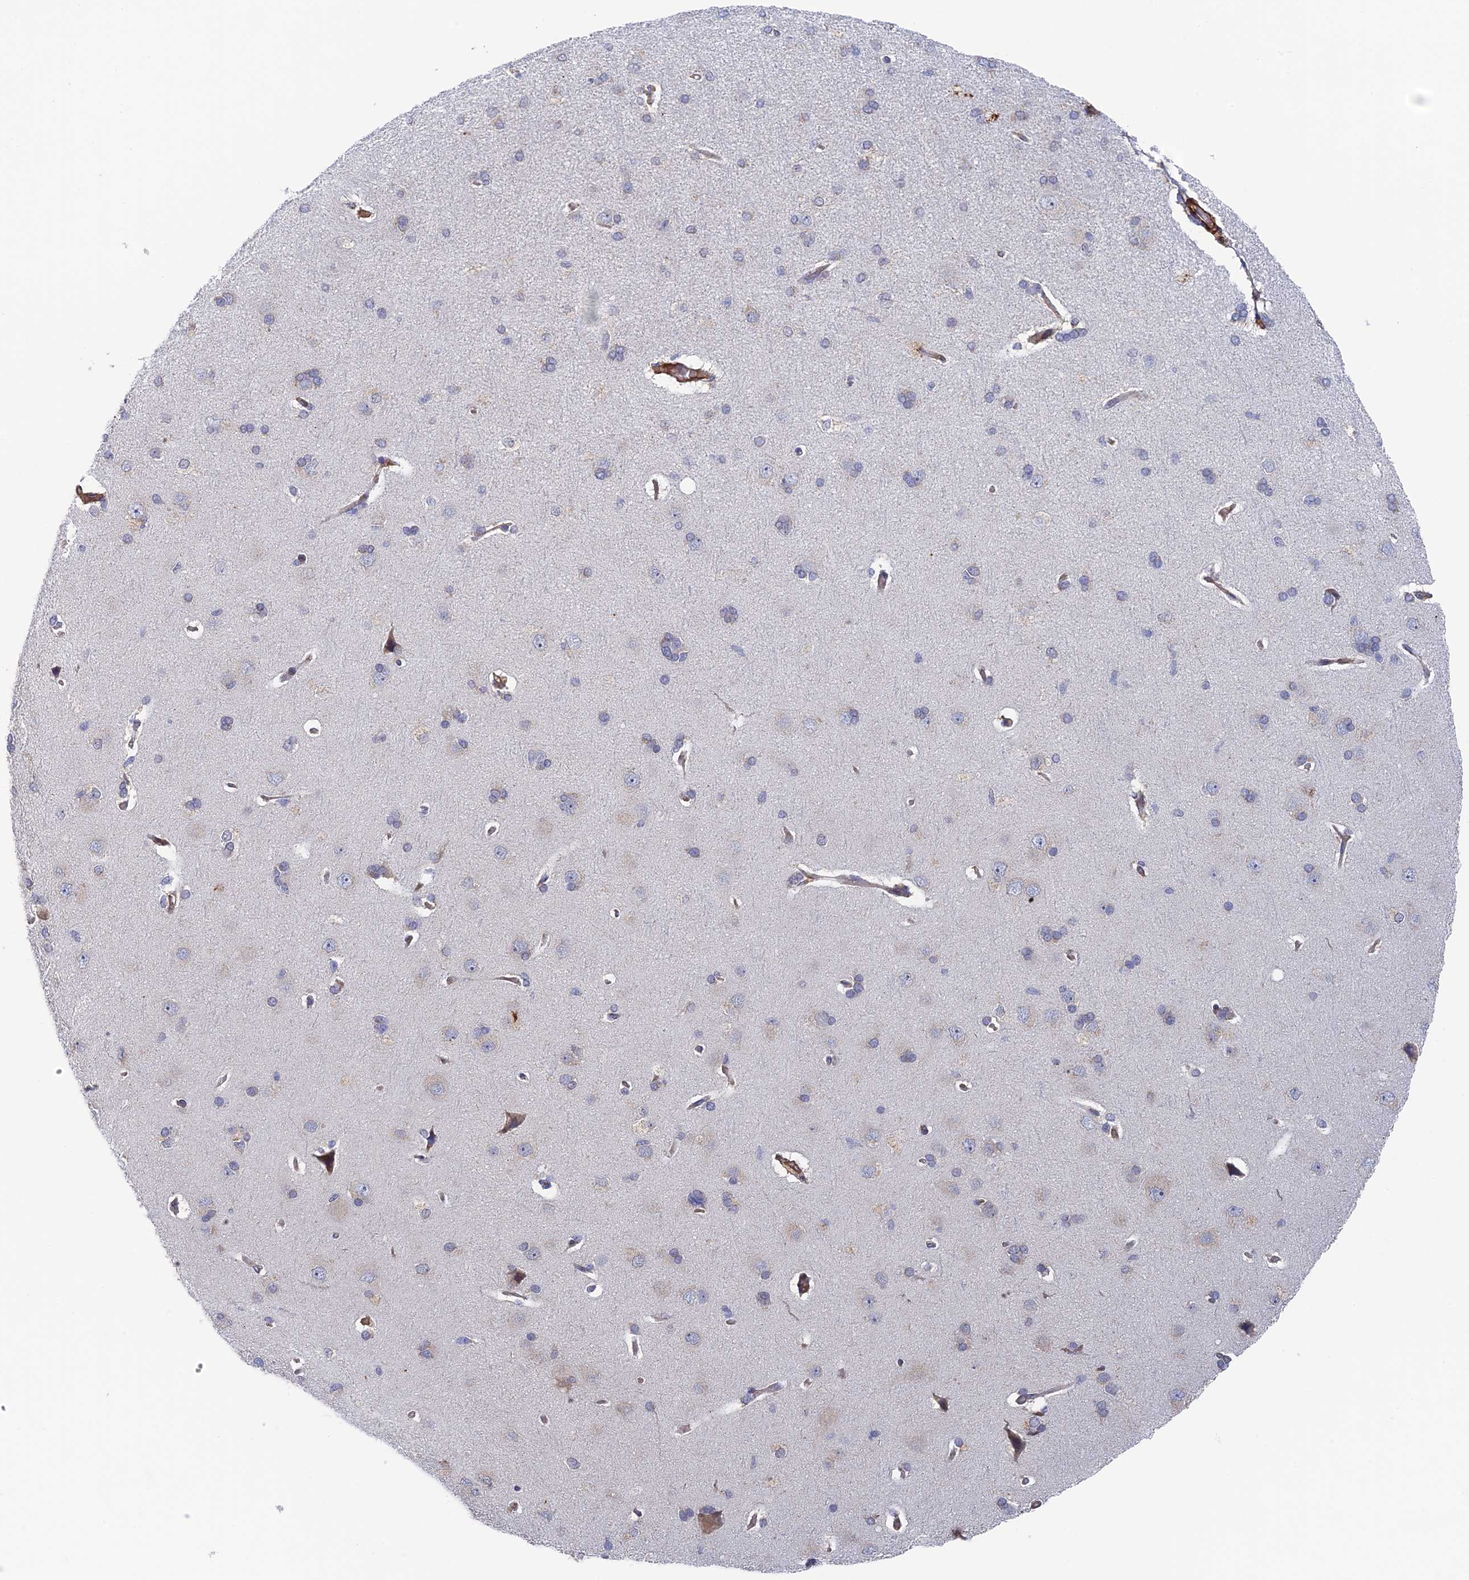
{"staining": {"intensity": "negative", "quantity": "none", "location": "none"}, "tissue": "cerebral cortex", "cell_type": "Endothelial cells", "image_type": "normal", "snomed": [{"axis": "morphology", "description": "Normal tissue, NOS"}, {"axis": "topography", "description": "Cerebral cortex"}], "caption": "High power microscopy photomicrograph of an IHC histopathology image of benign cerebral cortex, revealing no significant staining in endothelial cells.", "gene": "ZNF320", "patient": {"sex": "male", "age": 62}}